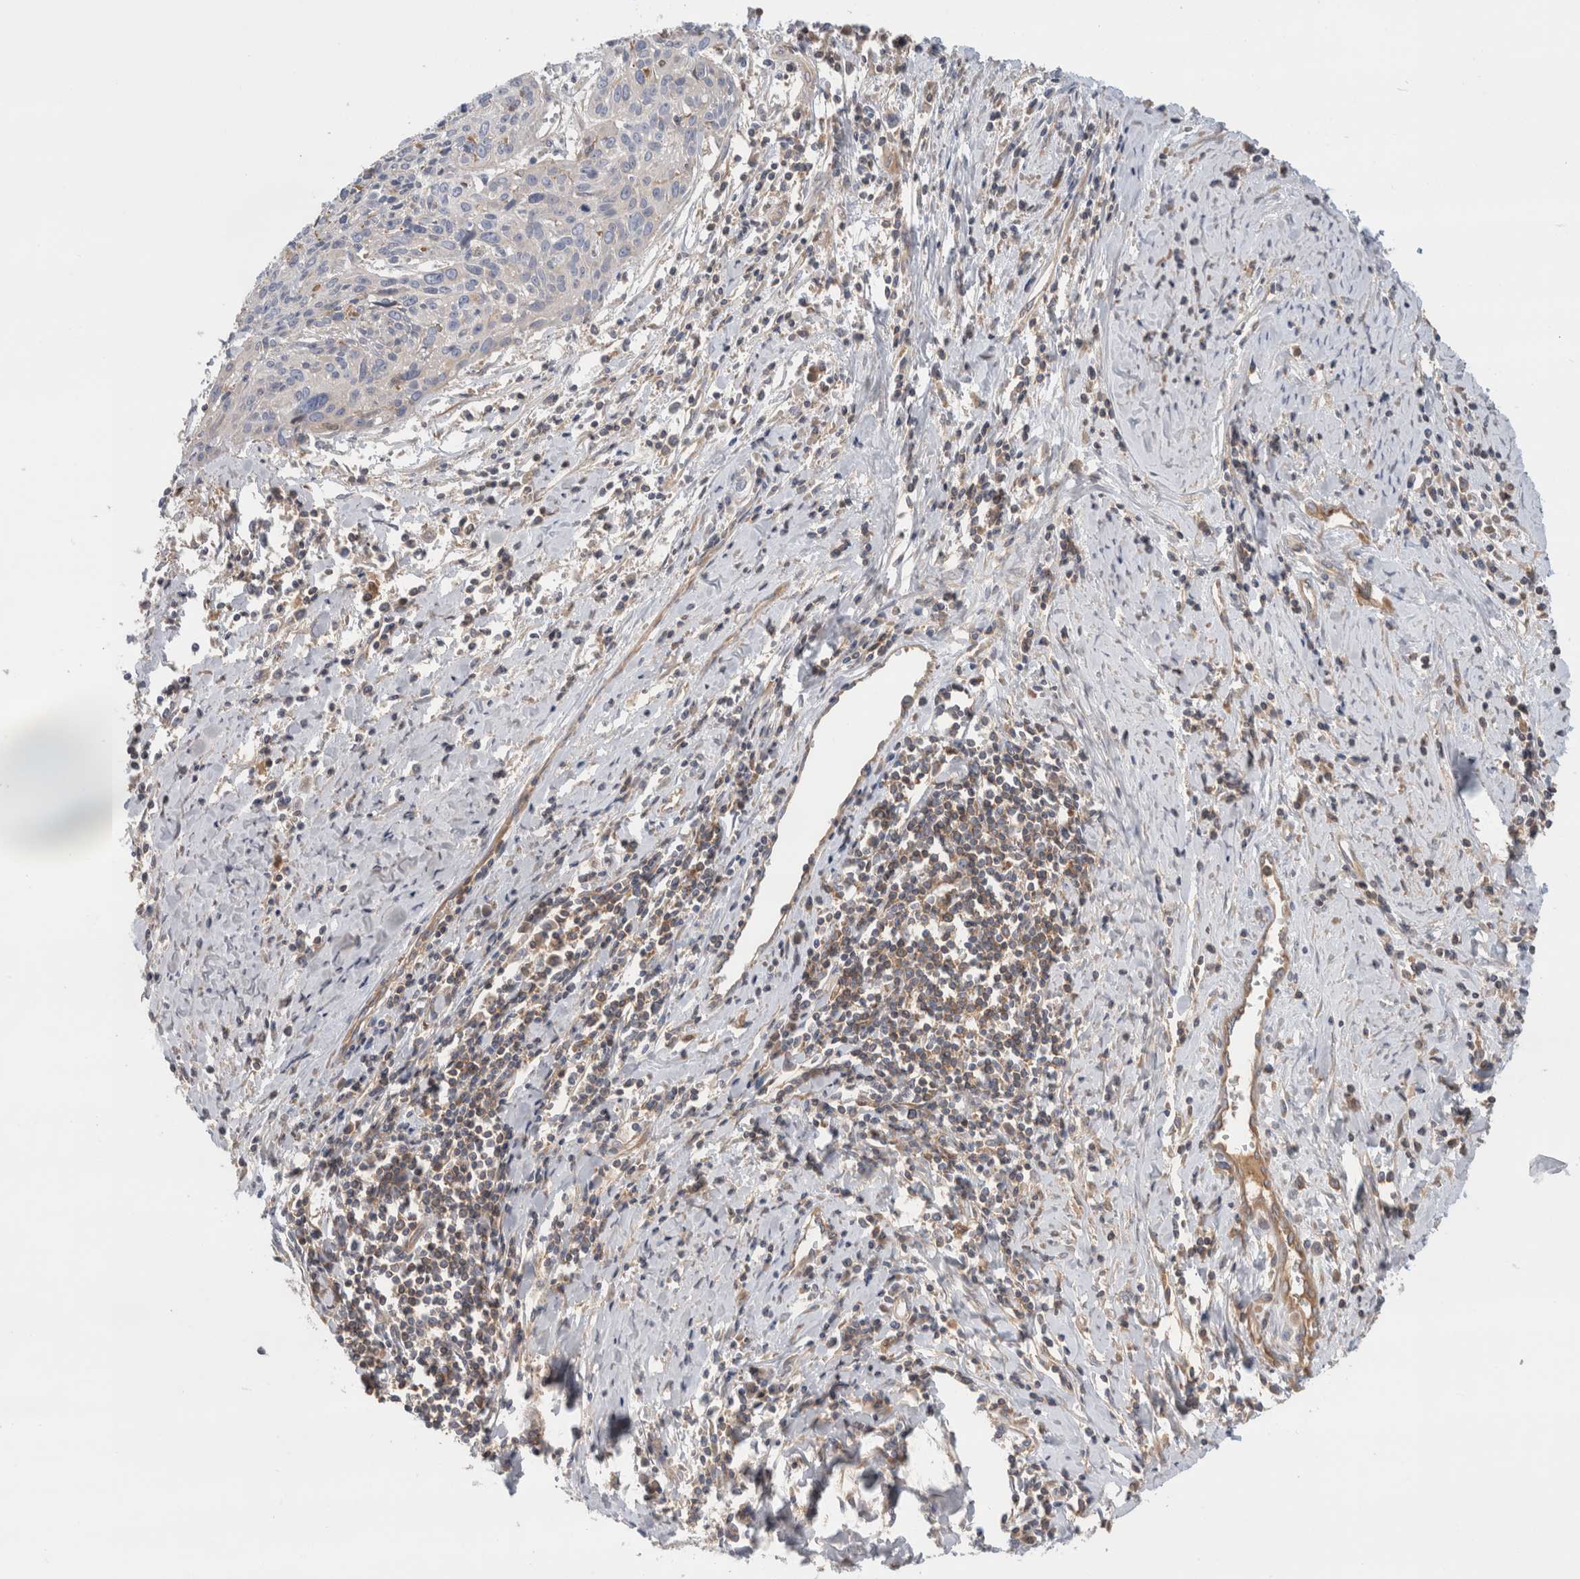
{"staining": {"intensity": "negative", "quantity": "none", "location": "none"}, "tissue": "cervical cancer", "cell_type": "Tumor cells", "image_type": "cancer", "snomed": [{"axis": "morphology", "description": "Squamous cell carcinoma, NOS"}, {"axis": "topography", "description": "Cervix"}], "caption": "High power microscopy histopathology image of an immunohistochemistry (IHC) image of cervical squamous cell carcinoma, revealing no significant staining in tumor cells.", "gene": "CFI", "patient": {"sex": "female", "age": 51}}